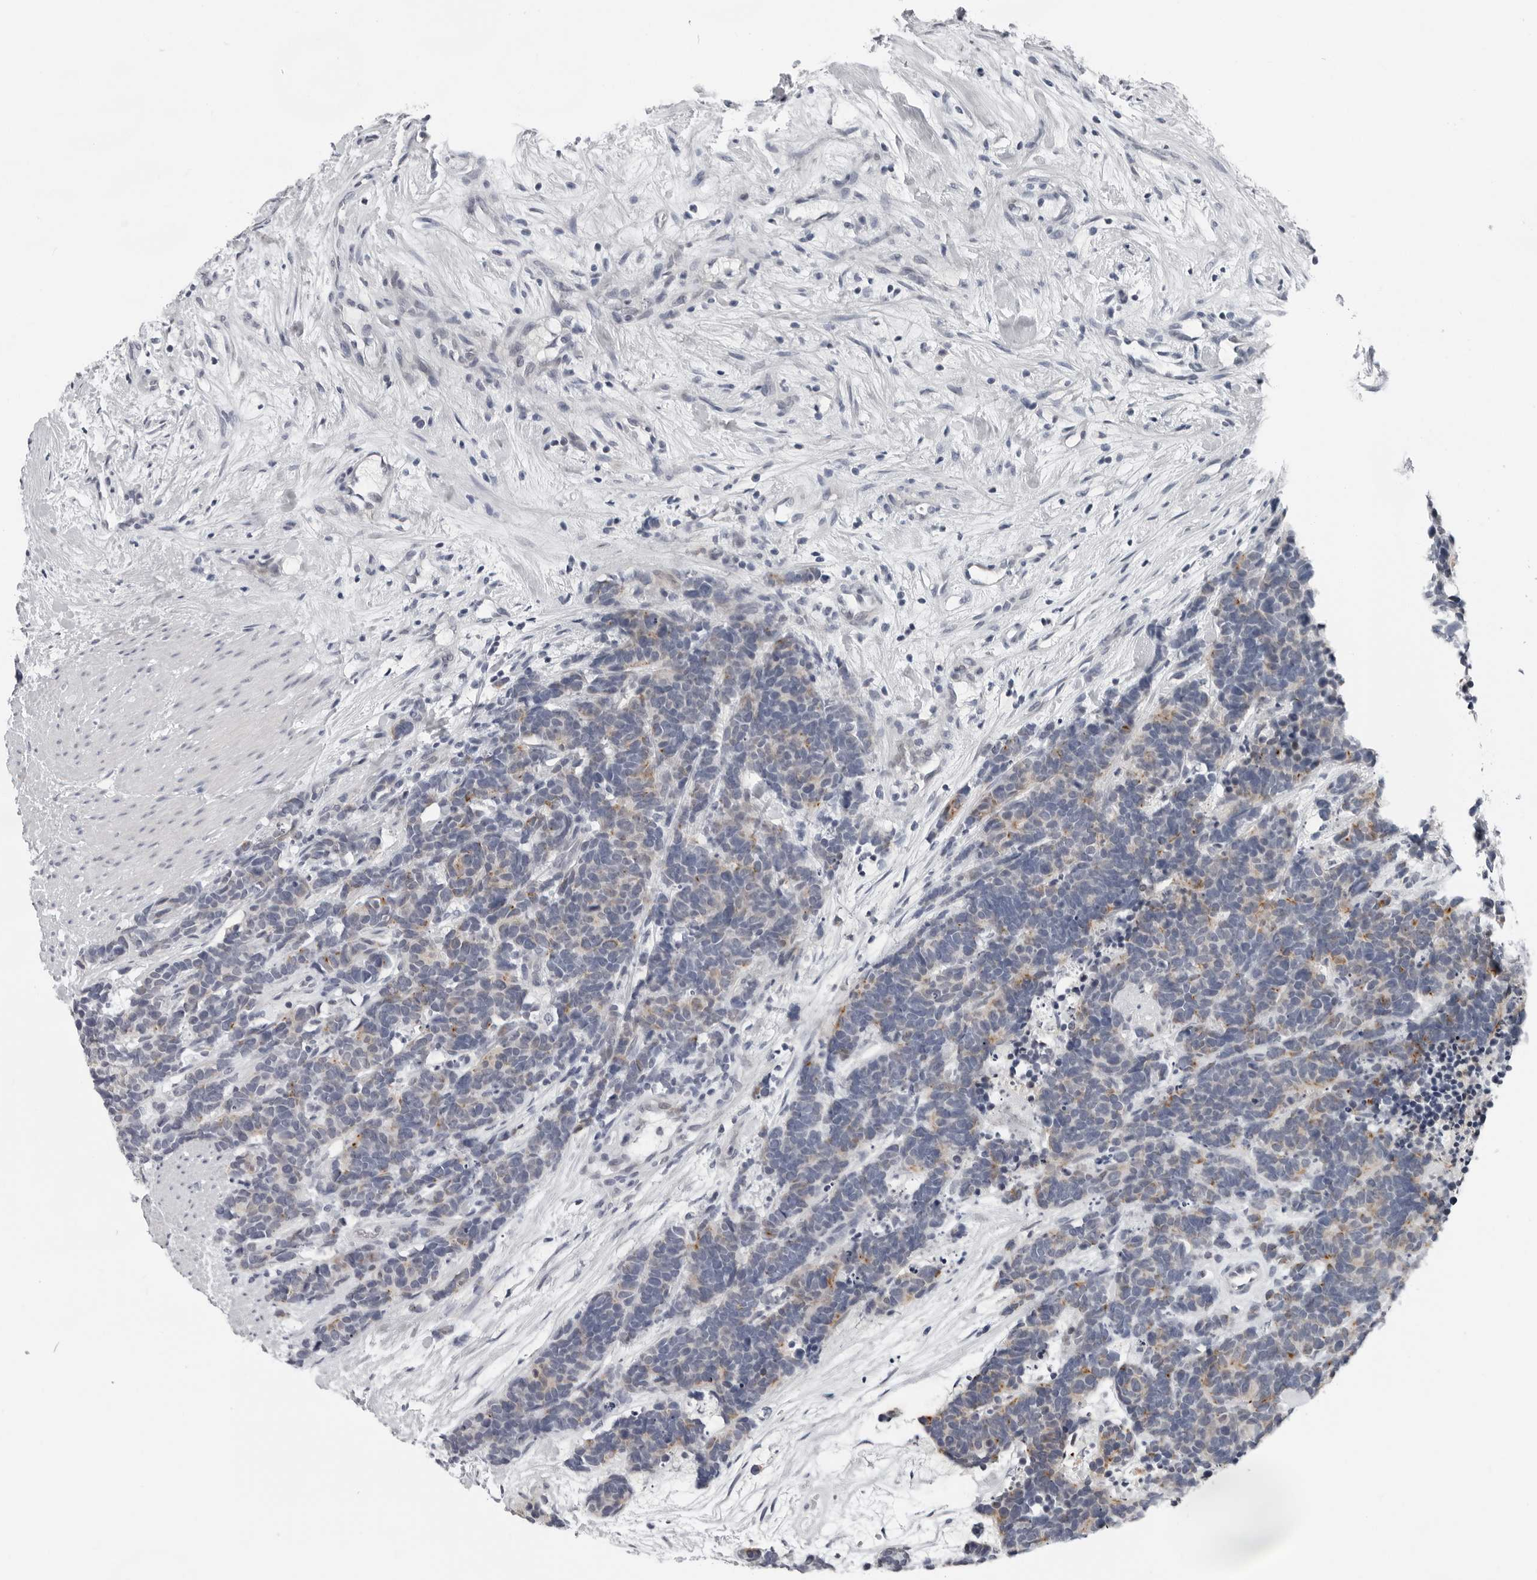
{"staining": {"intensity": "moderate", "quantity": "<25%", "location": "cytoplasmic/membranous"}, "tissue": "carcinoid", "cell_type": "Tumor cells", "image_type": "cancer", "snomed": [{"axis": "morphology", "description": "Carcinoma, NOS"}, {"axis": "morphology", "description": "Carcinoid, malignant, NOS"}, {"axis": "topography", "description": "Urinary bladder"}], "caption": "IHC photomicrograph of human carcinoma stained for a protein (brown), which displays low levels of moderate cytoplasmic/membranous expression in about <25% of tumor cells.", "gene": "CCDC28B", "patient": {"sex": "male", "age": 57}}